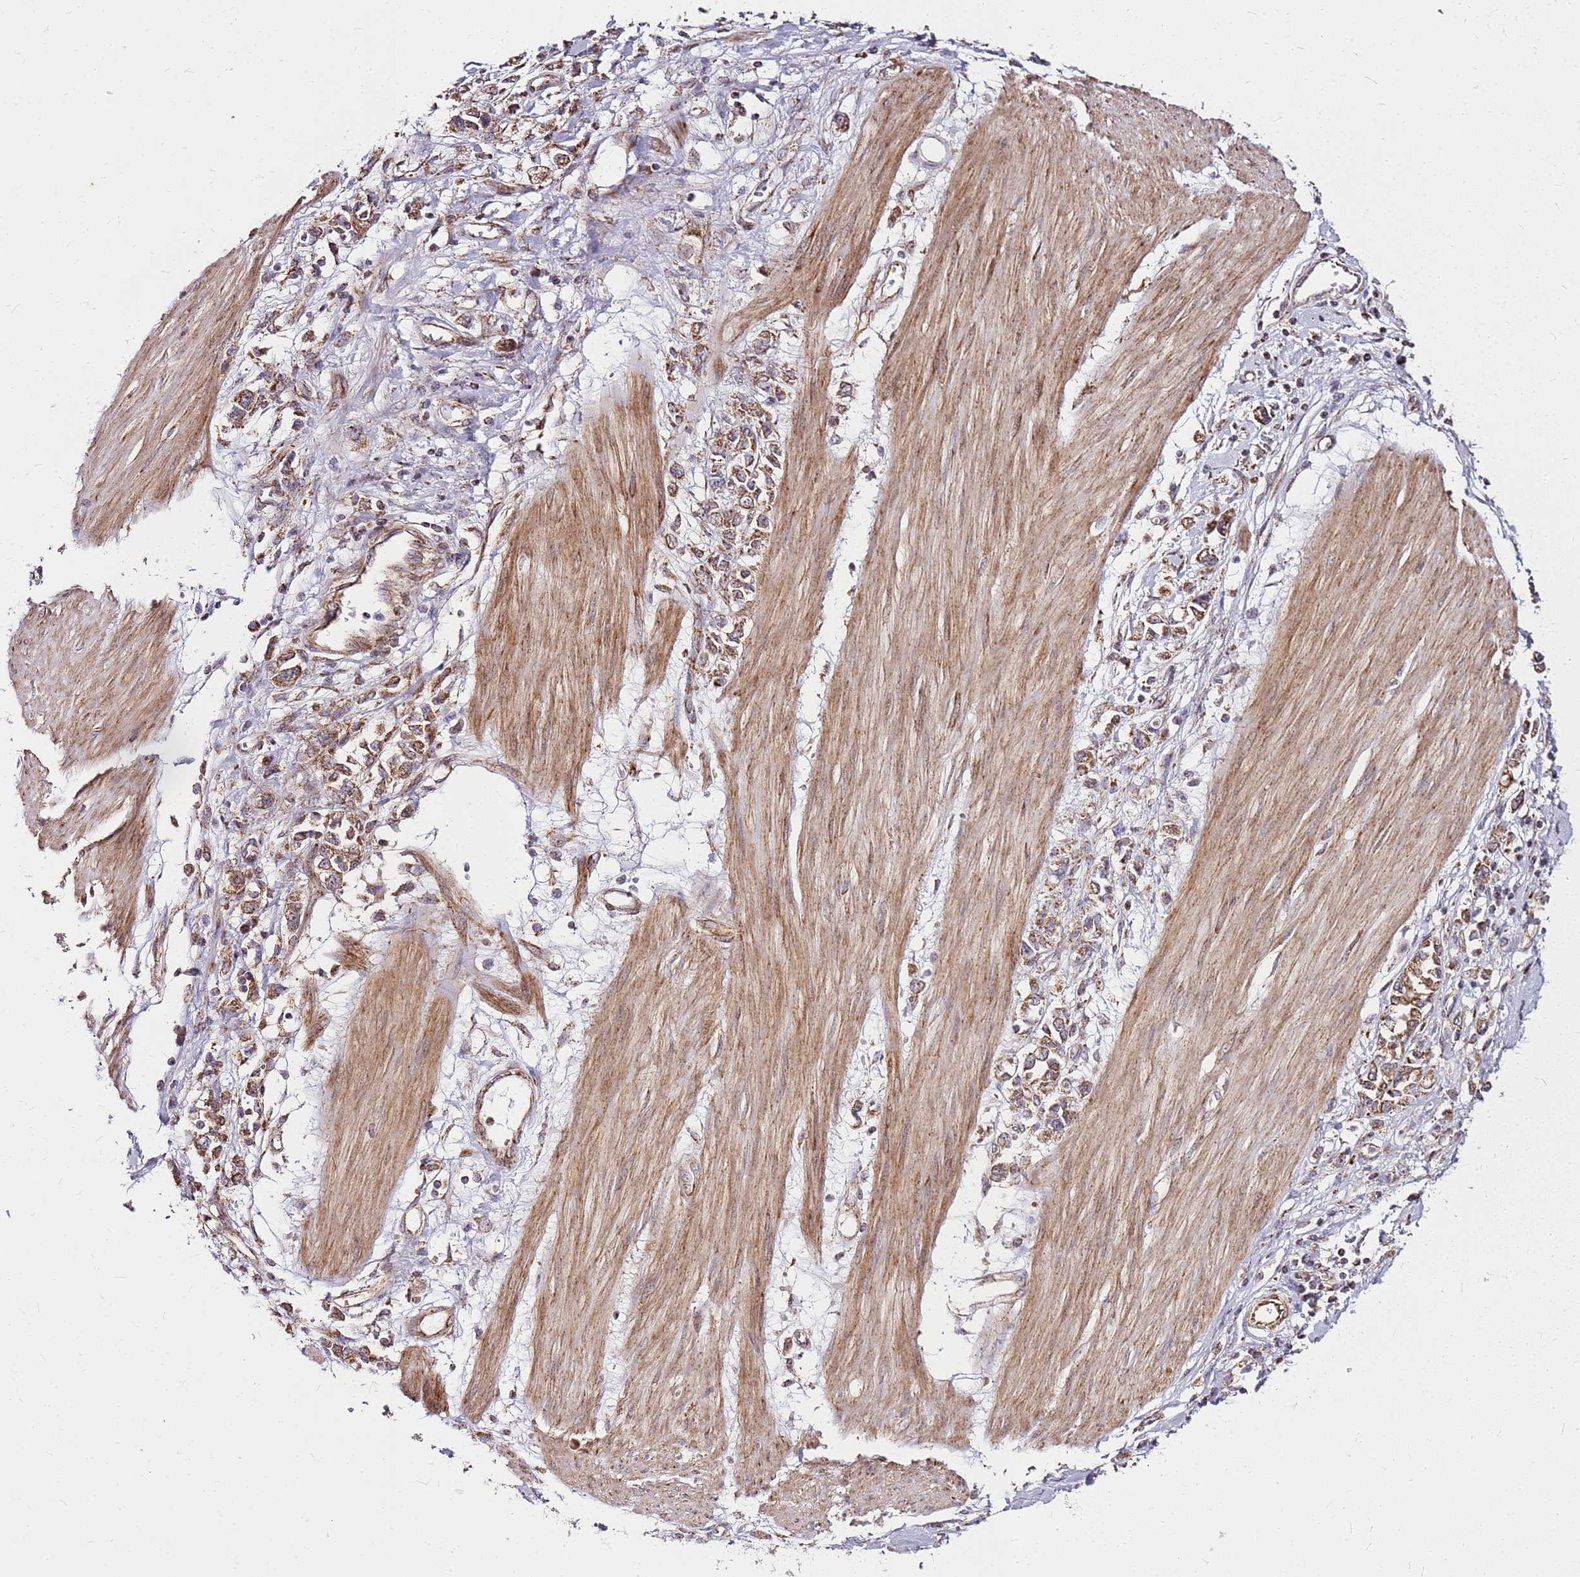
{"staining": {"intensity": "moderate", "quantity": ">75%", "location": "cytoplasmic/membranous"}, "tissue": "stomach cancer", "cell_type": "Tumor cells", "image_type": "cancer", "snomed": [{"axis": "morphology", "description": "Adenocarcinoma, NOS"}, {"axis": "topography", "description": "Stomach"}], "caption": "A brown stain shows moderate cytoplasmic/membranous staining of a protein in human adenocarcinoma (stomach) tumor cells.", "gene": "OR51T1", "patient": {"sex": "female", "age": 76}}